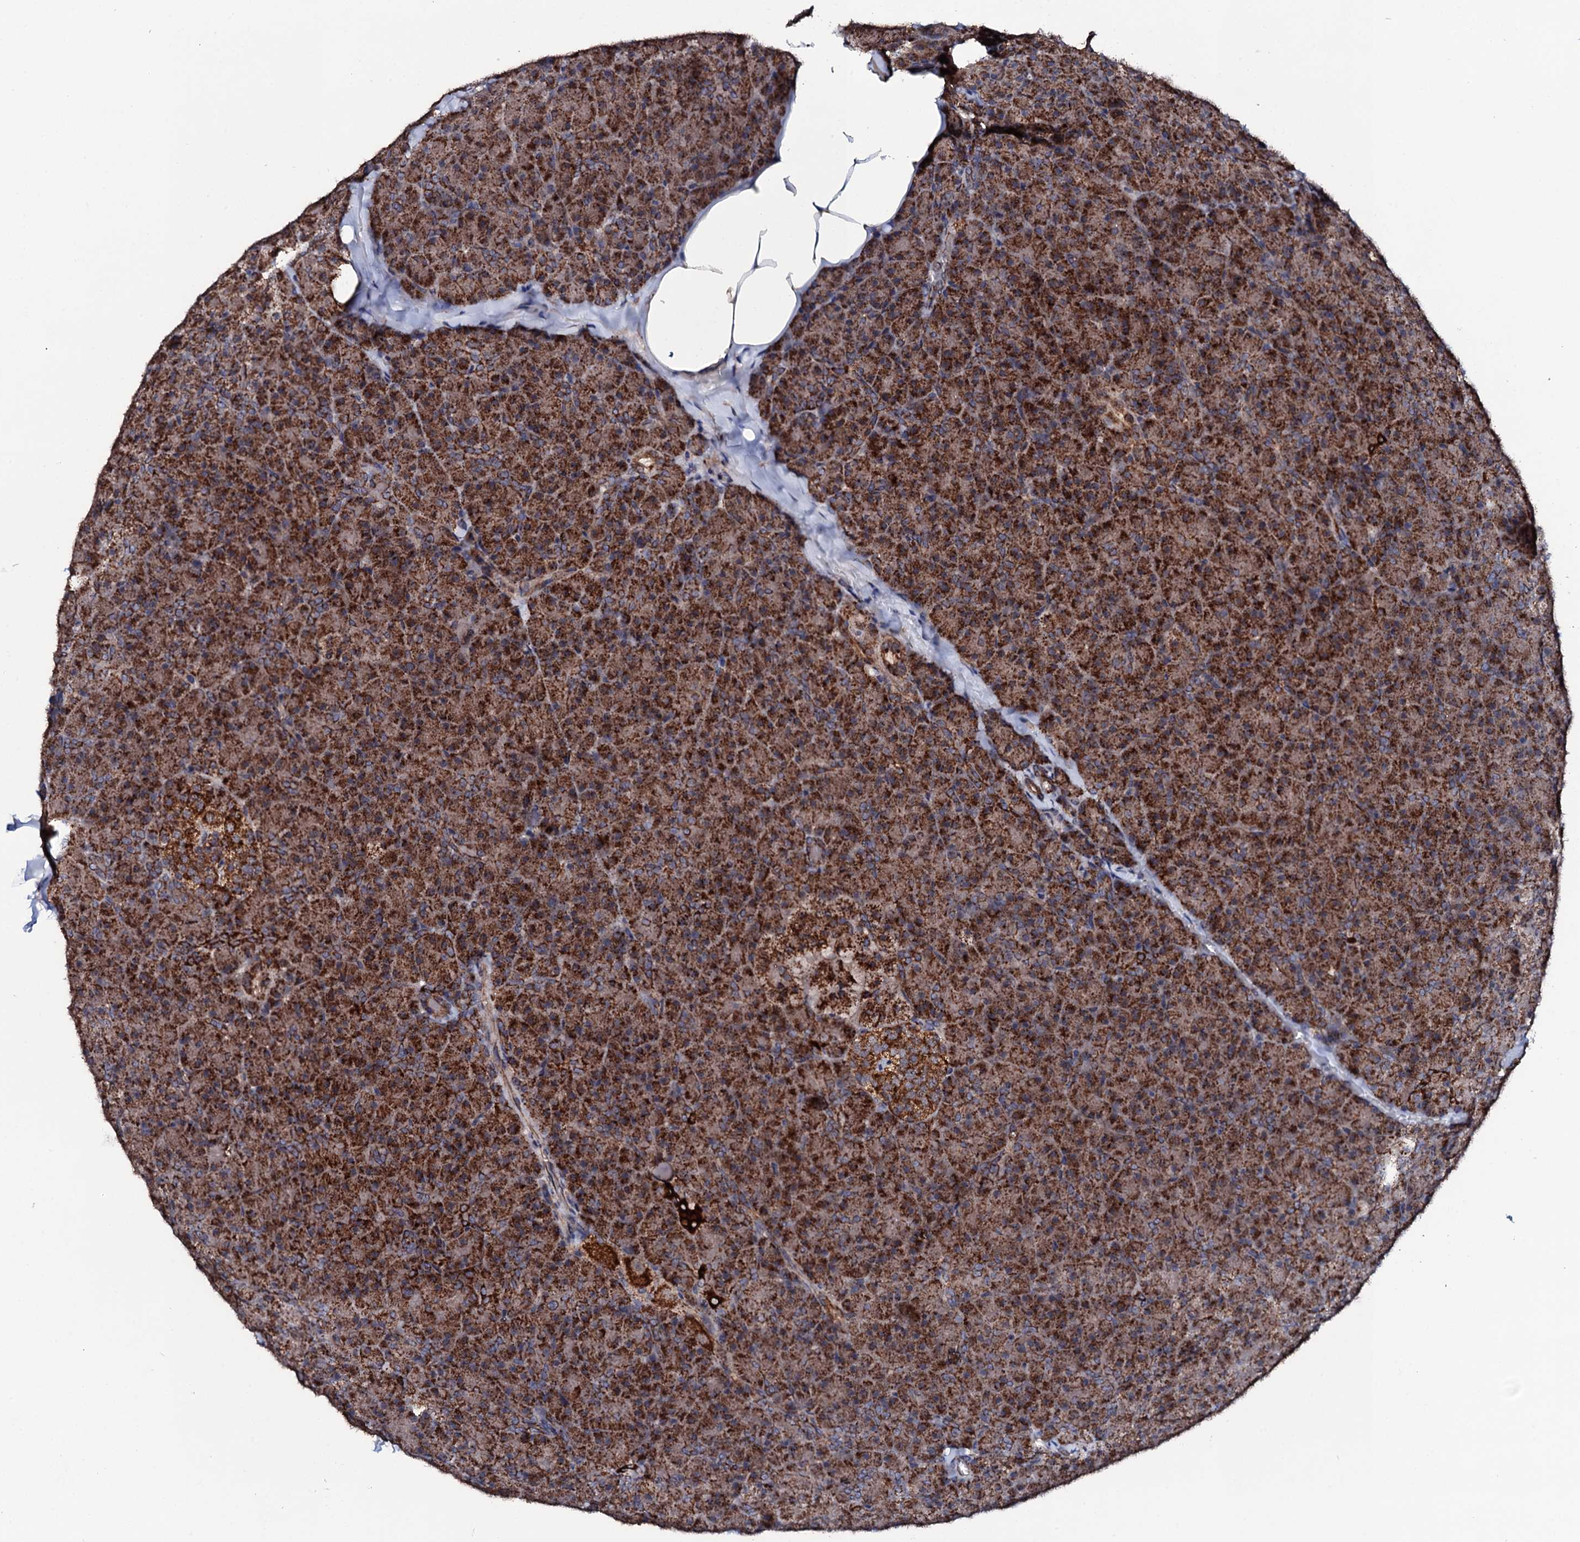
{"staining": {"intensity": "strong", "quantity": ">75%", "location": "cytoplasmic/membranous"}, "tissue": "pancreas", "cell_type": "Exocrine glandular cells", "image_type": "normal", "snomed": [{"axis": "morphology", "description": "Normal tissue, NOS"}, {"axis": "topography", "description": "Pancreas"}], "caption": "Protein analysis of normal pancreas reveals strong cytoplasmic/membranous positivity in about >75% of exocrine glandular cells.", "gene": "MTIF3", "patient": {"sex": "male", "age": 36}}